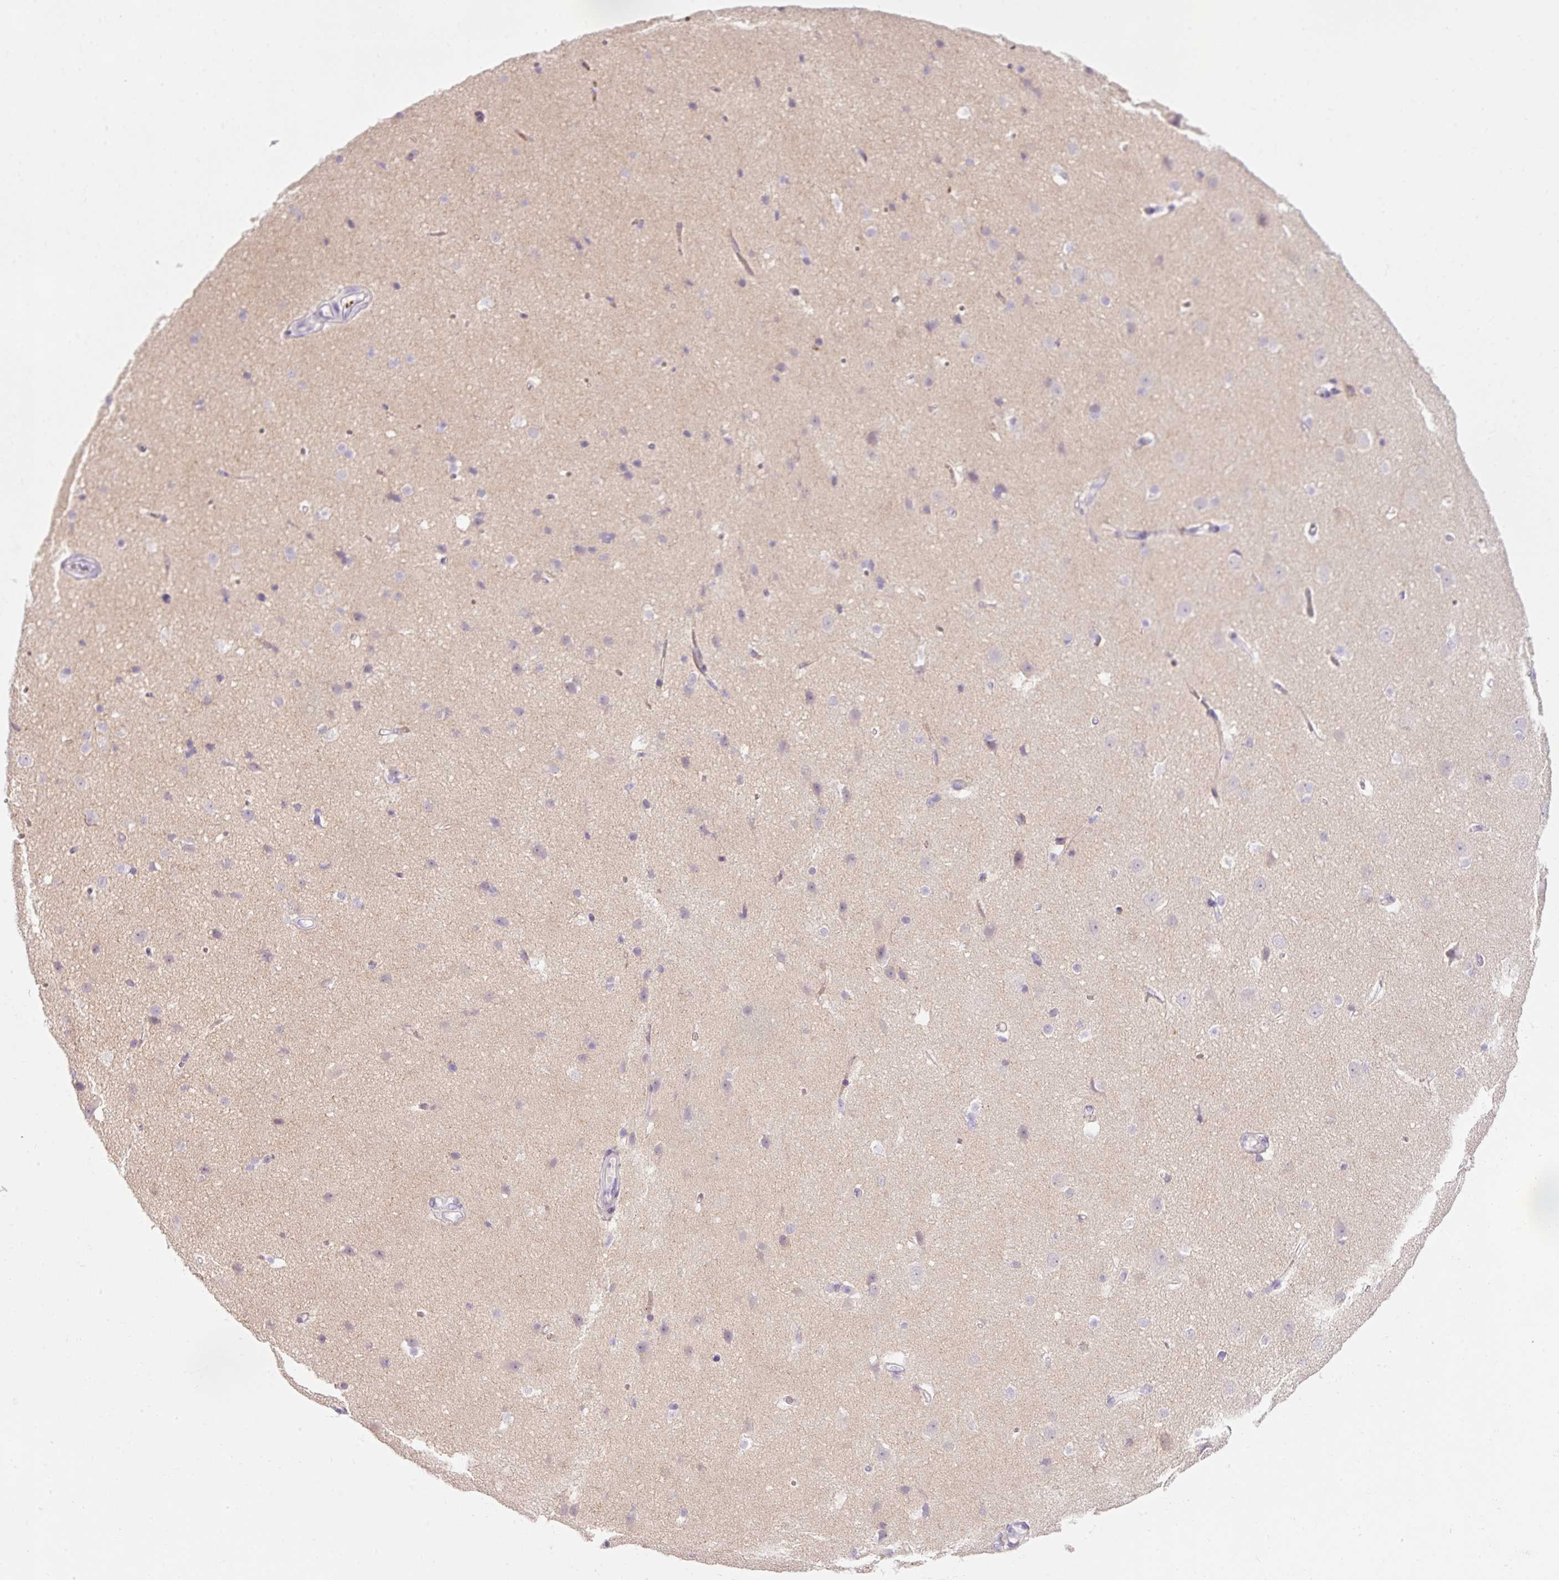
{"staining": {"intensity": "negative", "quantity": "none", "location": "none"}, "tissue": "cerebral cortex", "cell_type": "Endothelial cells", "image_type": "normal", "snomed": [{"axis": "morphology", "description": "Normal tissue, NOS"}, {"axis": "topography", "description": "Cerebral cortex"}], "caption": "Protein analysis of normal cerebral cortex displays no significant staining in endothelial cells.", "gene": "DHRS11", "patient": {"sex": "male", "age": 37}}